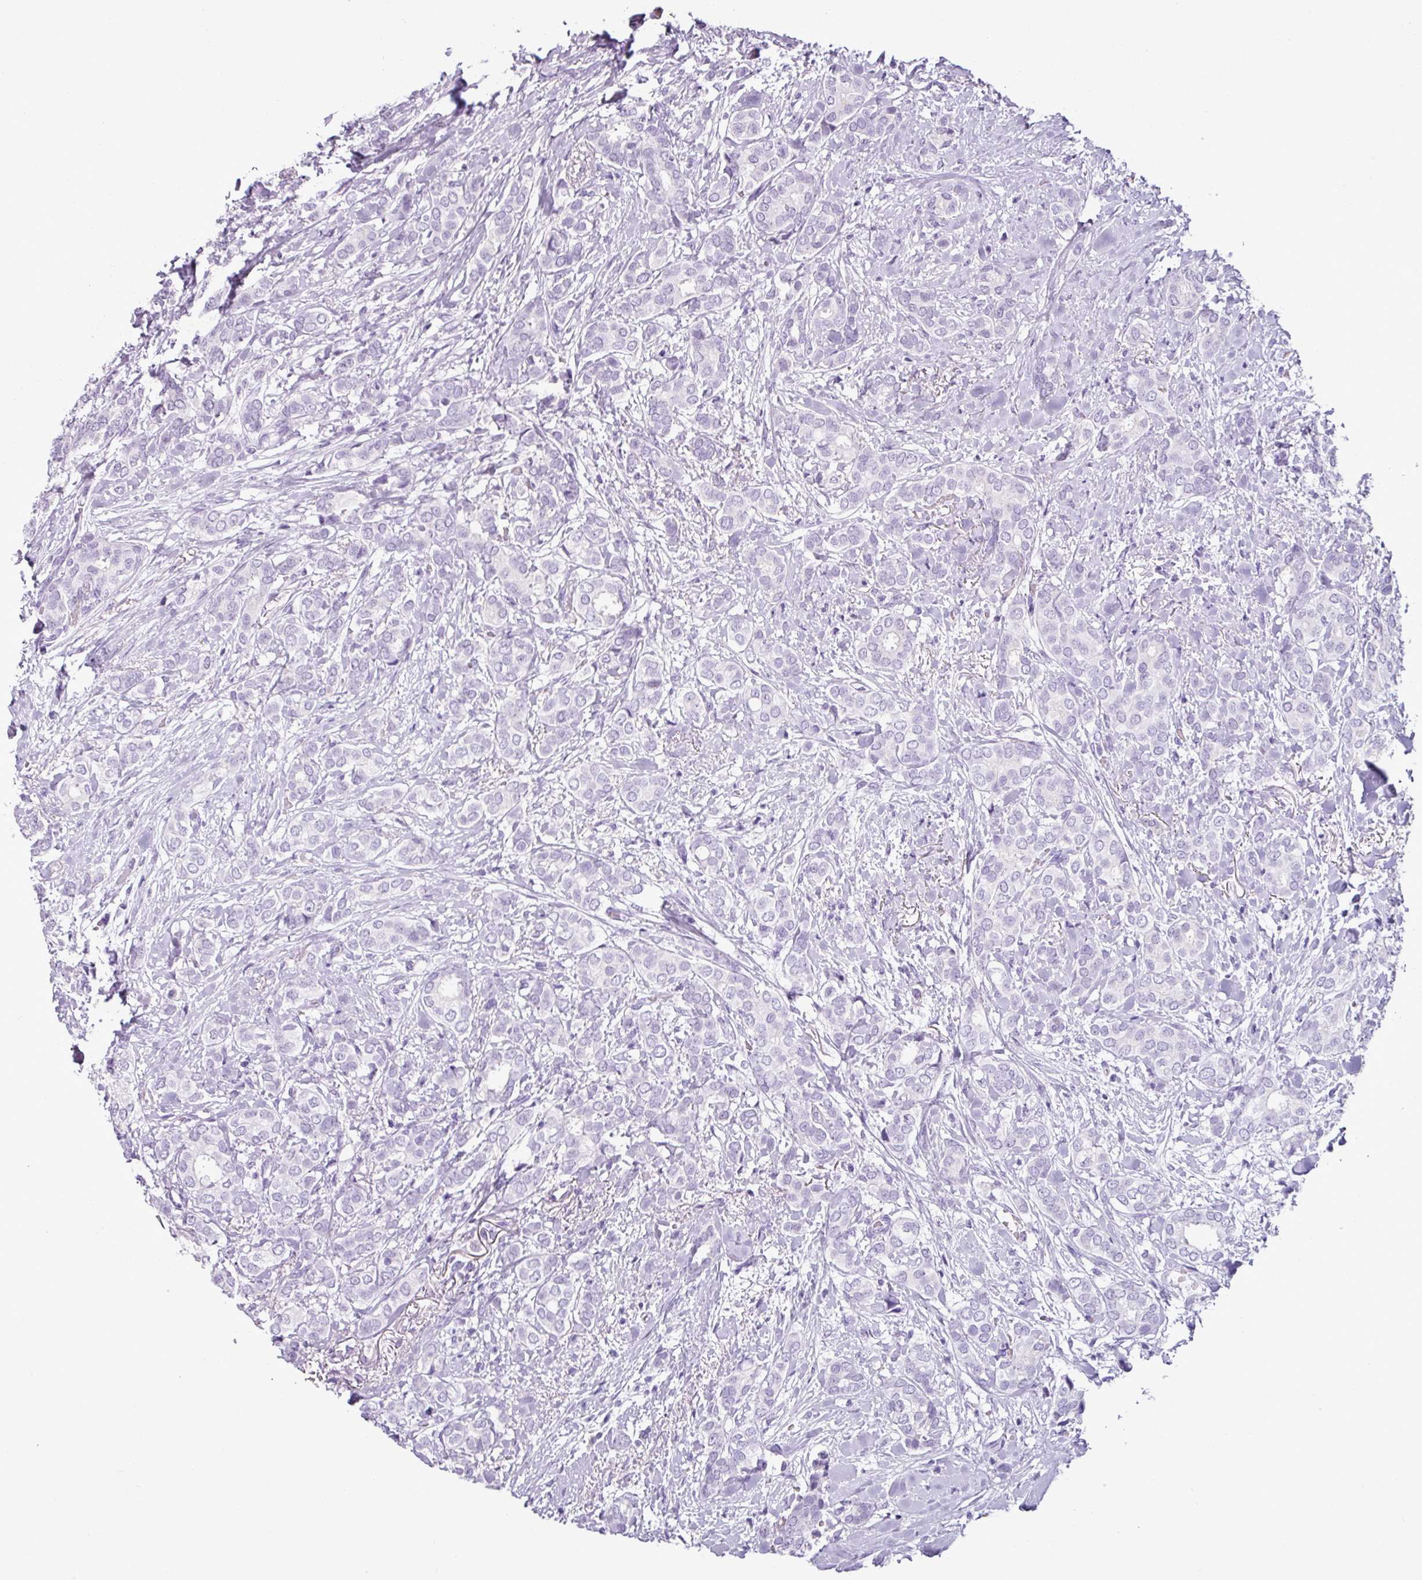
{"staining": {"intensity": "negative", "quantity": "none", "location": "none"}, "tissue": "breast cancer", "cell_type": "Tumor cells", "image_type": "cancer", "snomed": [{"axis": "morphology", "description": "Duct carcinoma"}, {"axis": "topography", "description": "Breast"}], "caption": "Immunohistochemistry photomicrograph of neoplastic tissue: human breast cancer stained with DAB (3,3'-diaminobenzidine) exhibits no significant protein expression in tumor cells.", "gene": "SCT", "patient": {"sex": "female", "age": 73}}